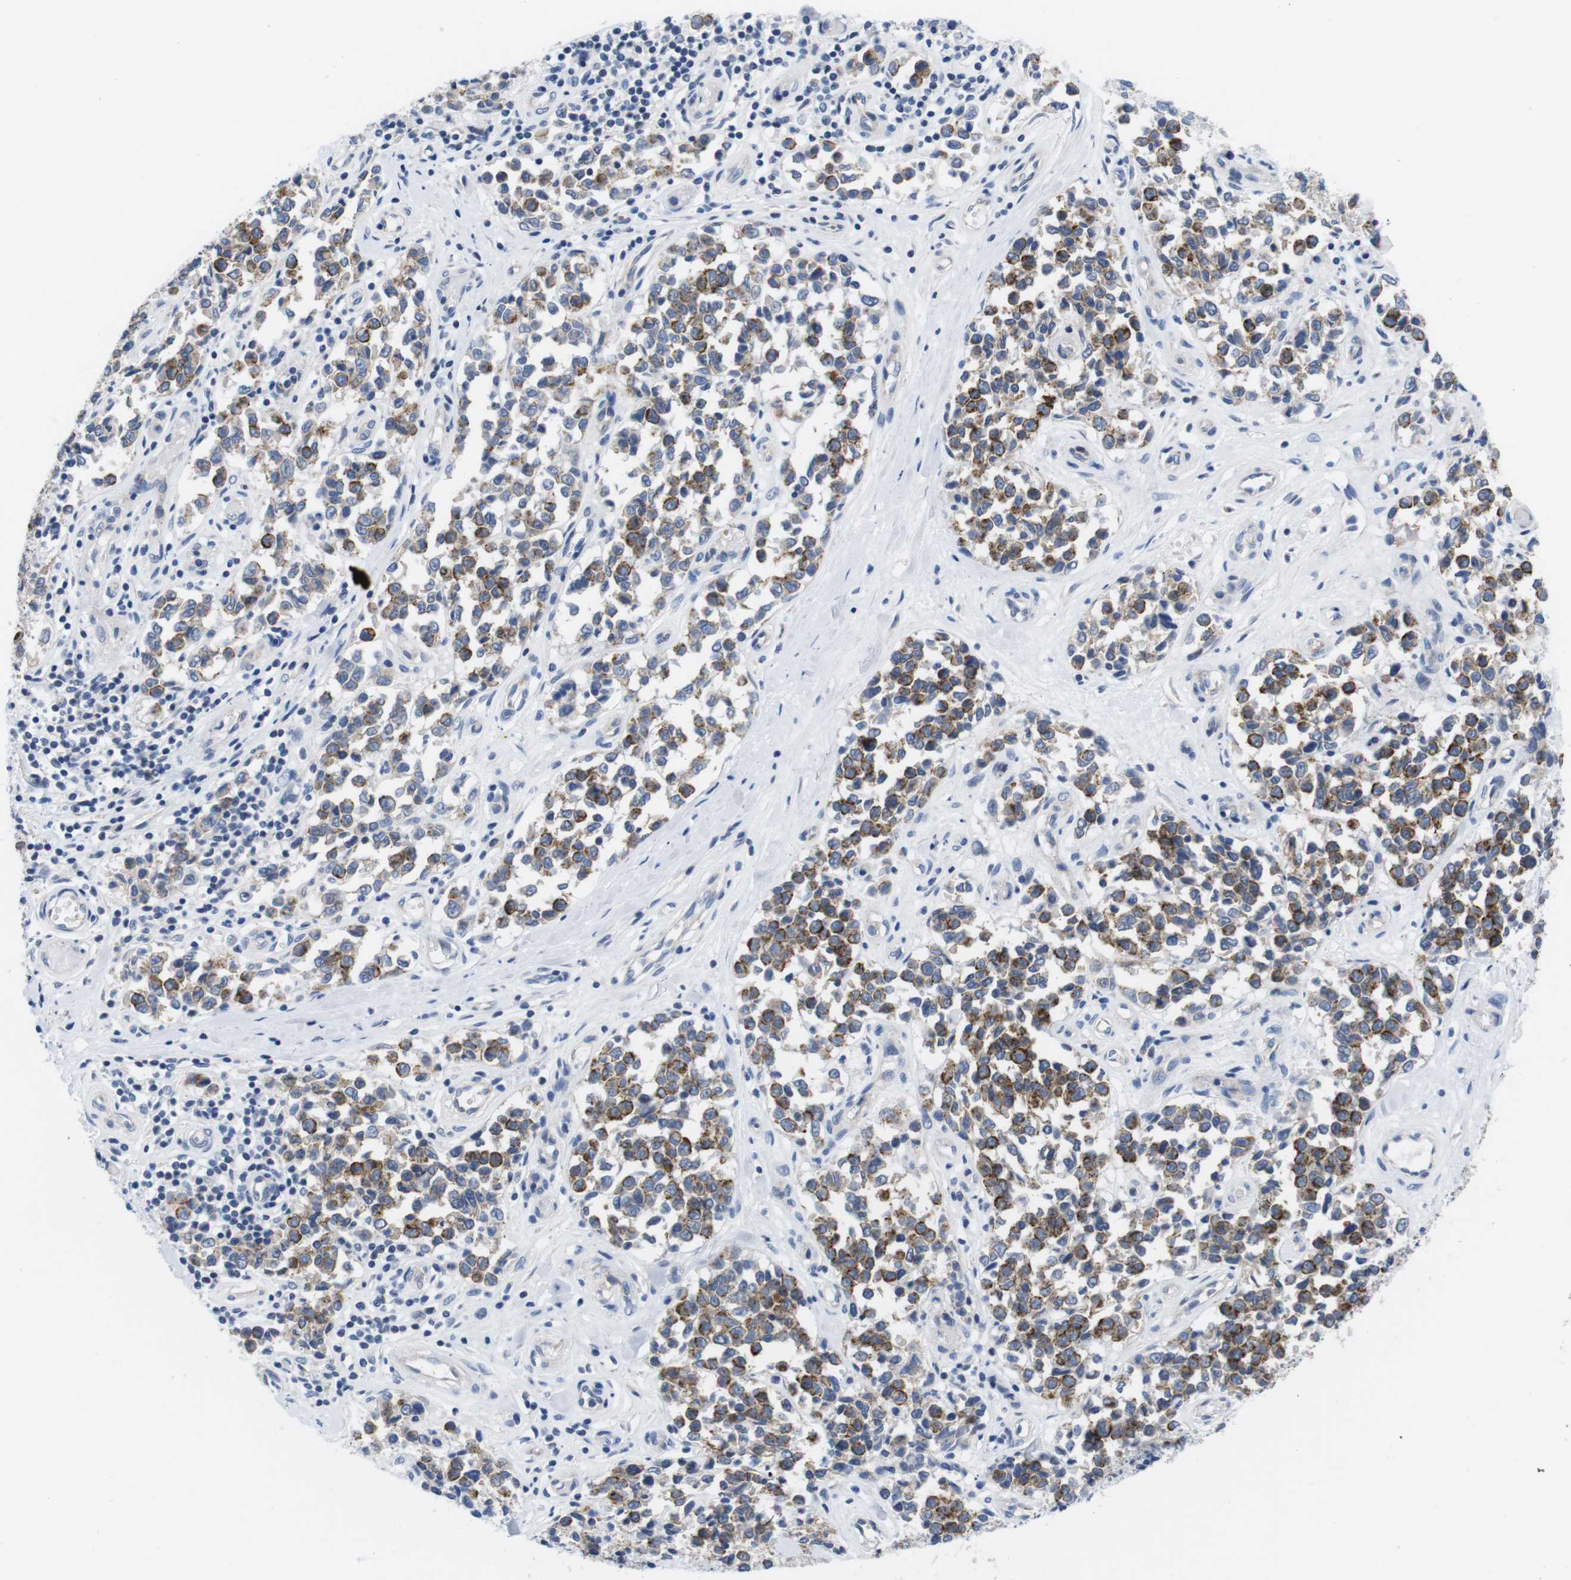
{"staining": {"intensity": "moderate", "quantity": ">75%", "location": "cytoplasmic/membranous"}, "tissue": "melanoma", "cell_type": "Tumor cells", "image_type": "cancer", "snomed": [{"axis": "morphology", "description": "Malignant melanoma, NOS"}, {"axis": "topography", "description": "Skin"}], "caption": "An IHC image of neoplastic tissue is shown. Protein staining in brown shows moderate cytoplasmic/membranous positivity in malignant melanoma within tumor cells. The staining was performed using DAB, with brown indicating positive protein expression. Nuclei are stained blue with hematoxylin.", "gene": "SCRIB", "patient": {"sex": "female", "age": 64}}